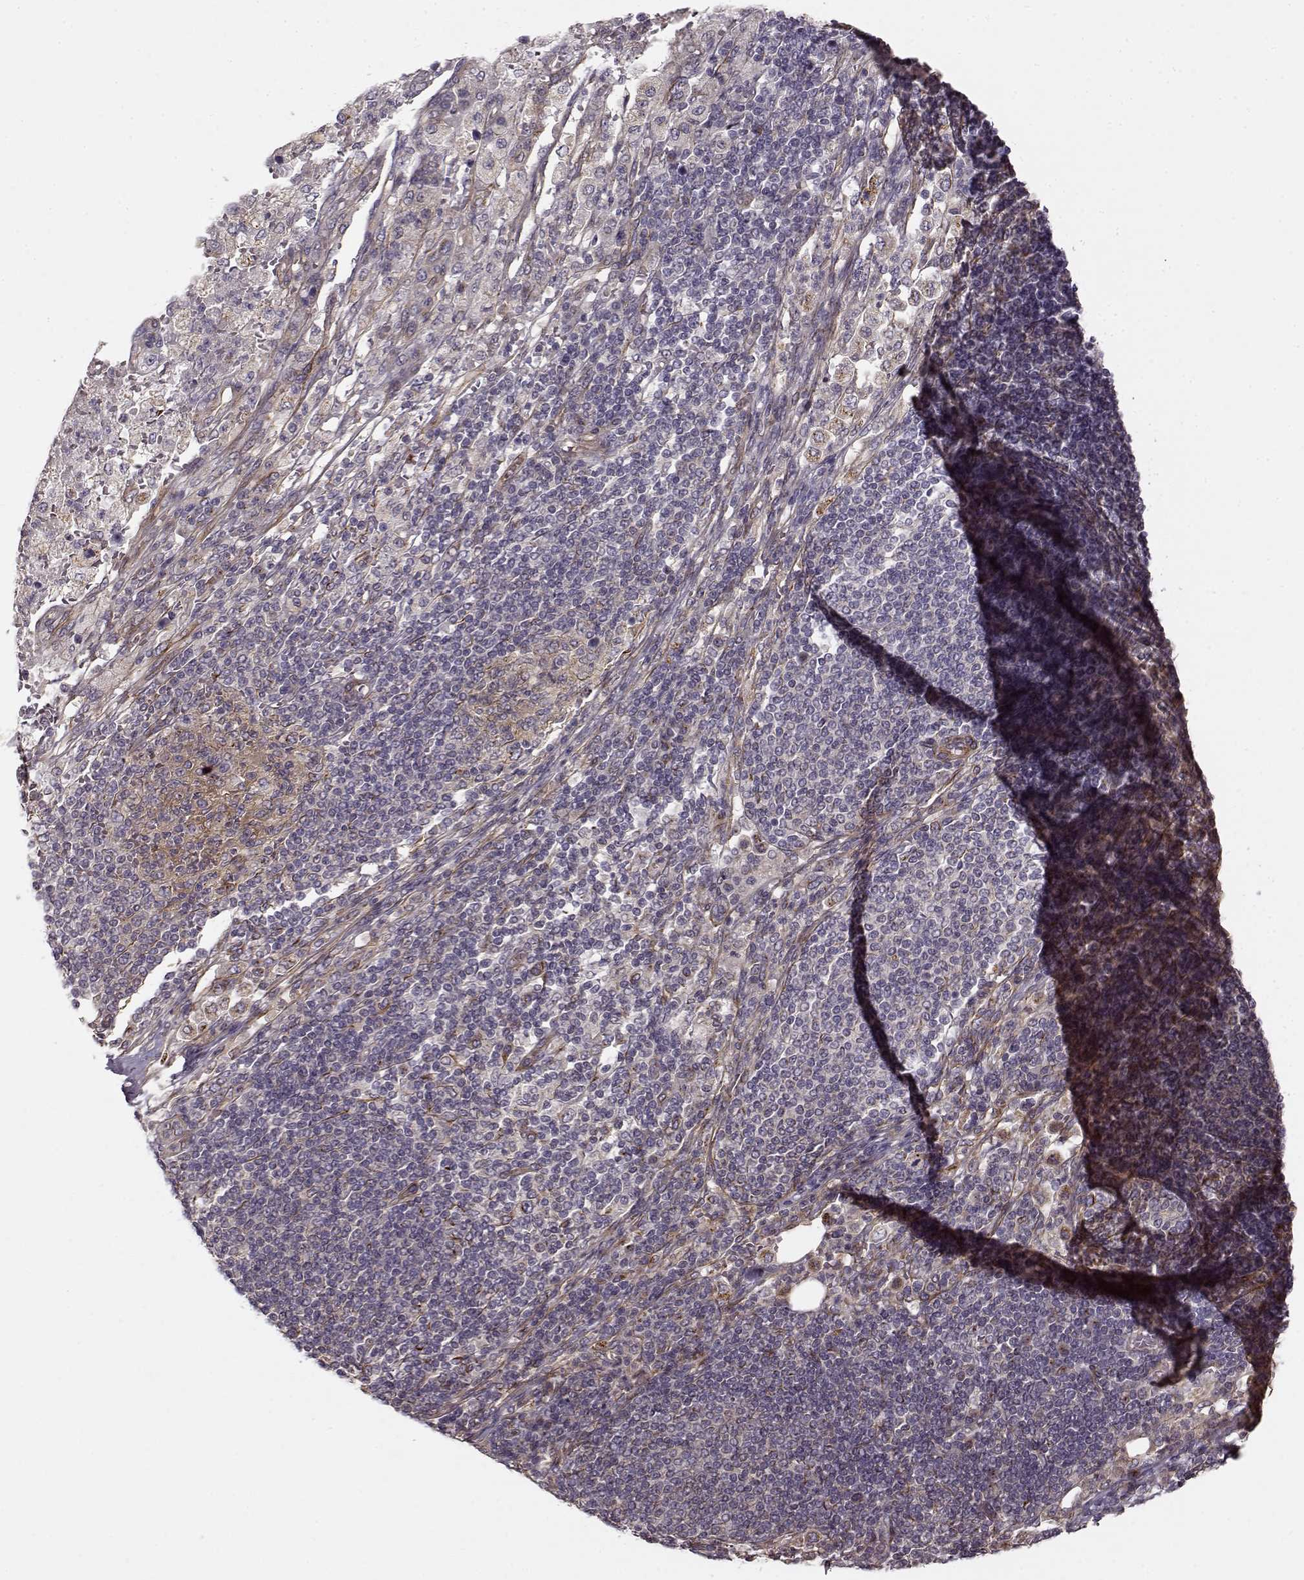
{"staining": {"intensity": "negative", "quantity": "none", "location": "none"}, "tissue": "pancreatic cancer", "cell_type": "Tumor cells", "image_type": "cancer", "snomed": [{"axis": "morphology", "description": "Adenocarcinoma, NOS"}, {"axis": "topography", "description": "Pancreas"}], "caption": "High magnification brightfield microscopy of pancreatic cancer stained with DAB (3,3'-diaminobenzidine) (brown) and counterstained with hematoxylin (blue): tumor cells show no significant positivity. (DAB IHC visualized using brightfield microscopy, high magnification).", "gene": "MTR", "patient": {"sex": "female", "age": 61}}